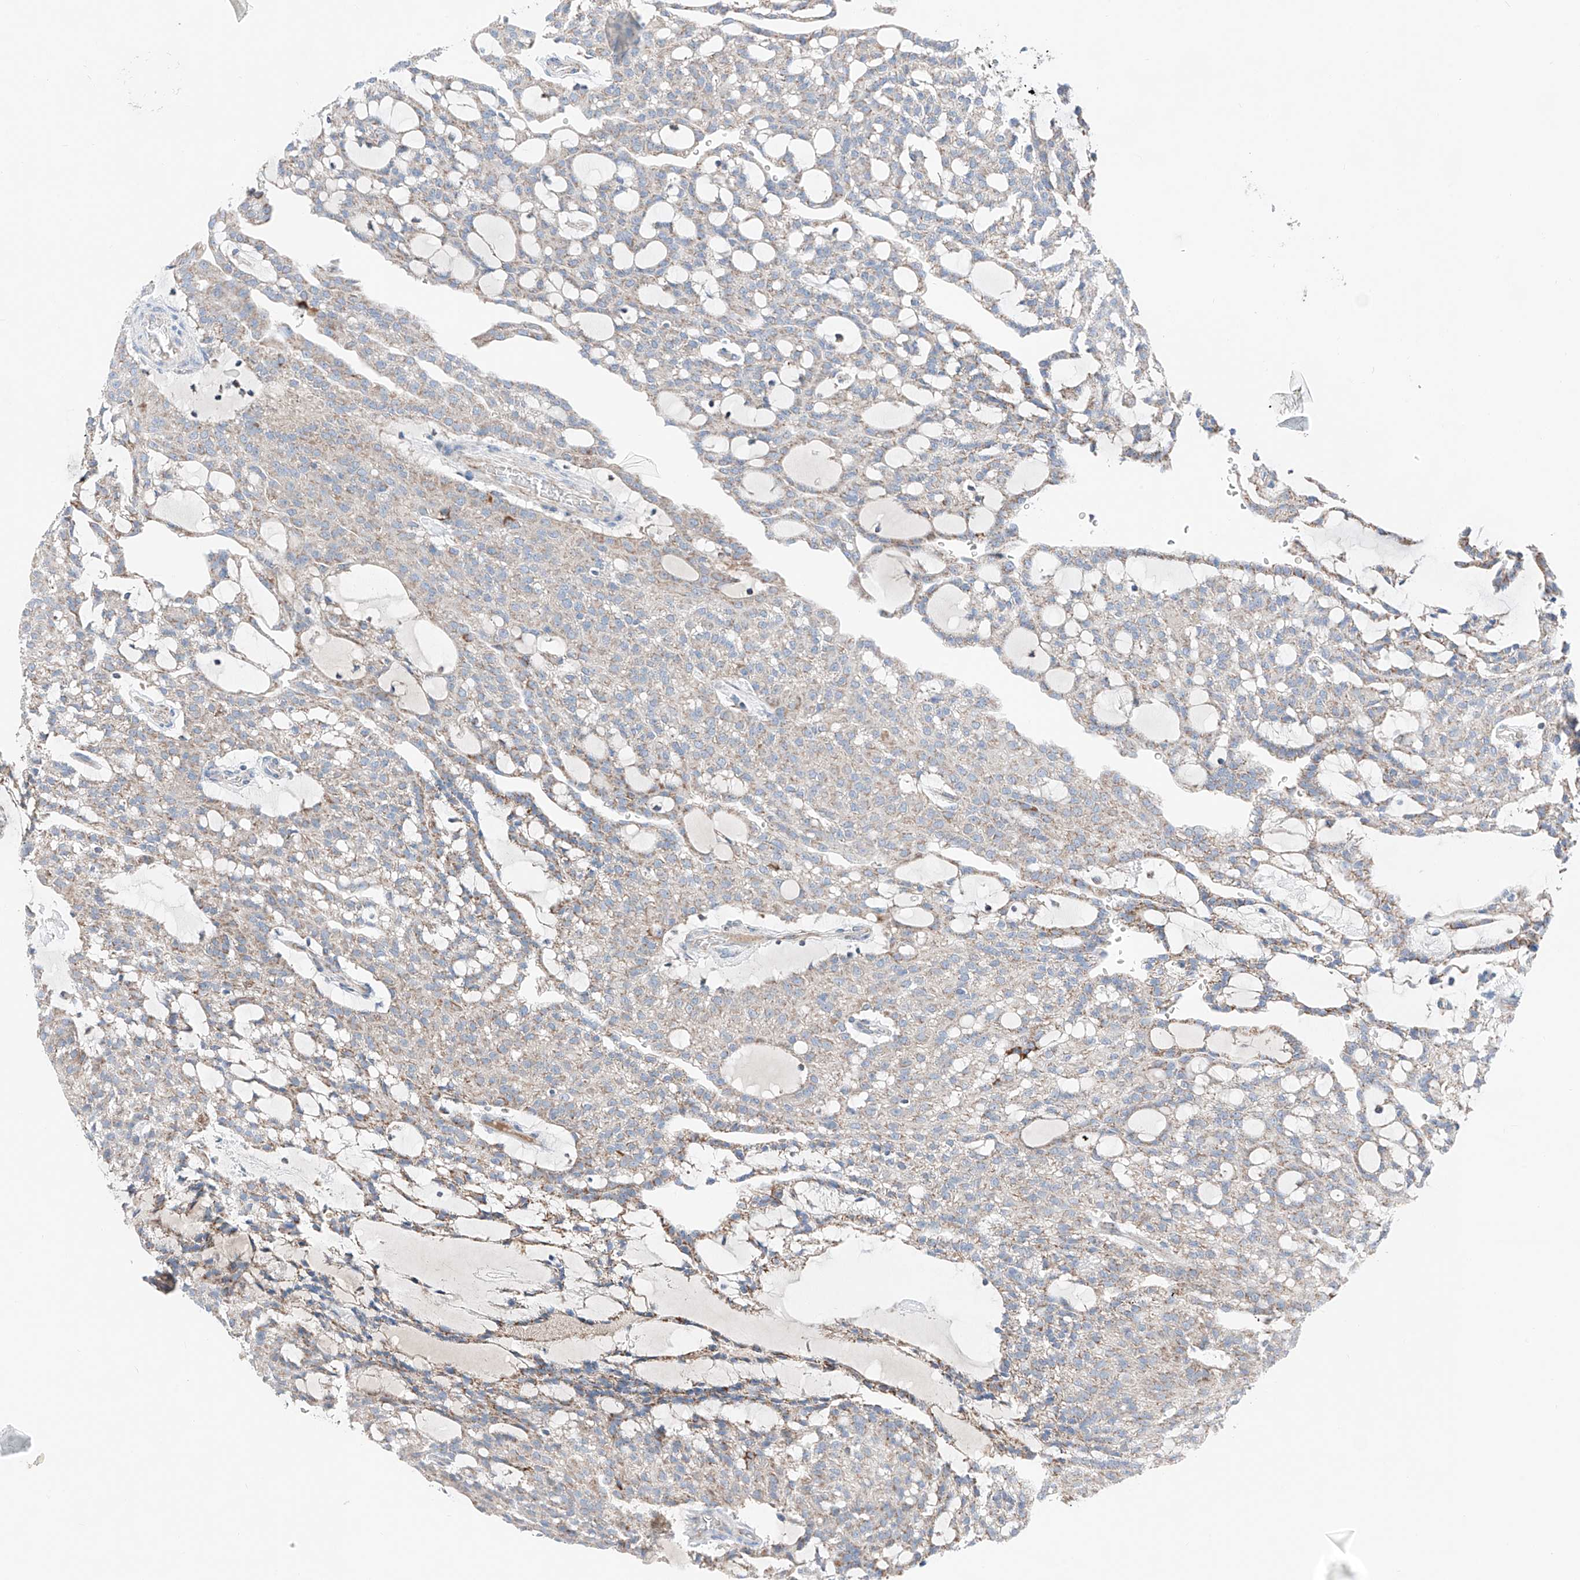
{"staining": {"intensity": "weak", "quantity": ">75%", "location": "cytoplasmic/membranous"}, "tissue": "renal cancer", "cell_type": "Tumor cells", "image_type": "cancer", "snomed": [{"axis": "morphology", "description": "Adenocarcinoma, NOS"}, {"axis": "topography", "description": "Kidney"}], "caption": "Immunohistochemistry staining of adenocarcinoma (renal), which displays low levels of weak cytoplasmic/membranous positivity in about >75% of tumor cells indicating weak cytoplasmic/membranous protein positivity. The staining was performed using DAB (3,3'-diaminobenzidine) (brown) for protein detection and nuclei were counterstained in hematoxylin (blue).", "gene": "MRAP", "patient": {"sex": "male", "age": 63}}